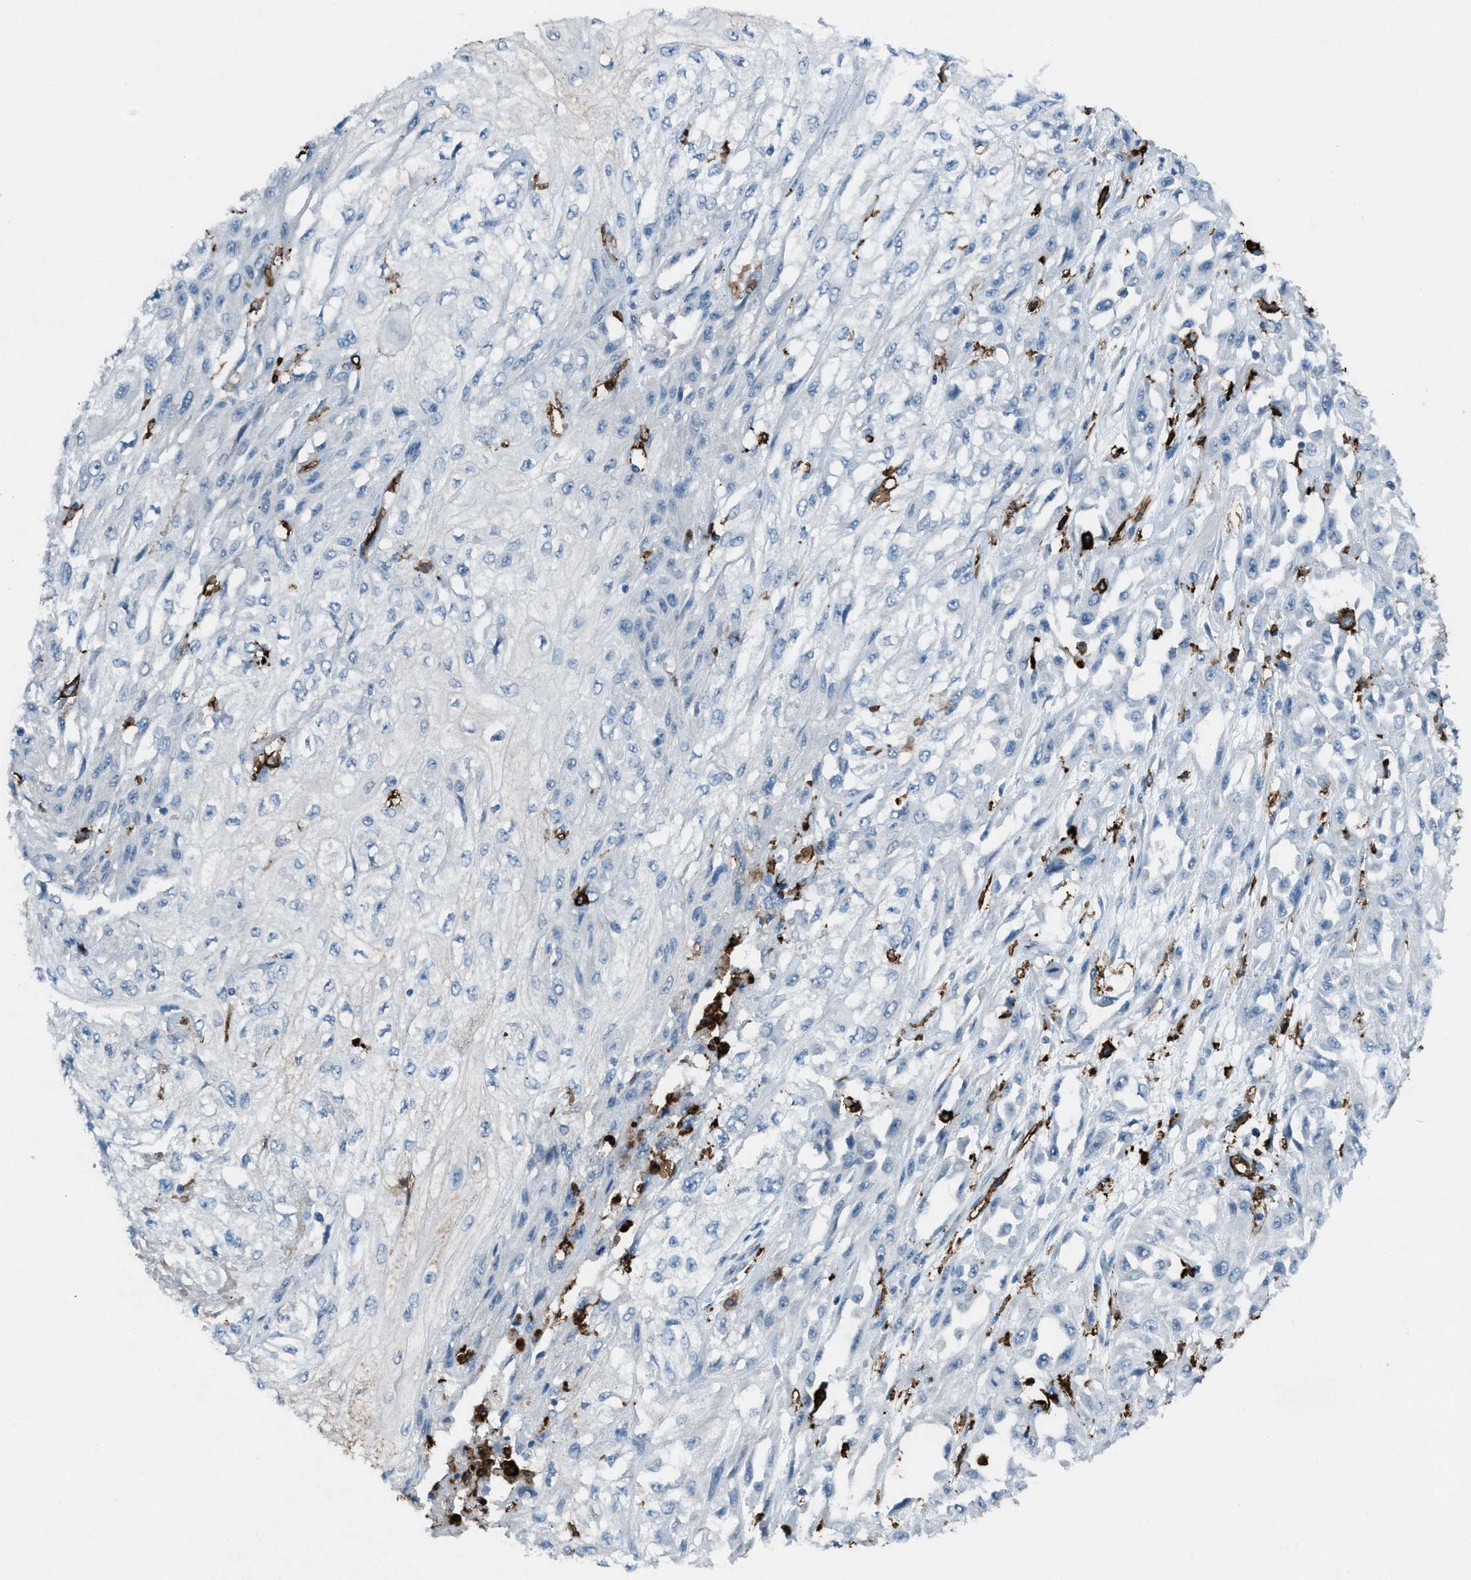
{"staining": {"intensity": "negative", "quantity": "none", "location": "none"}, "tissue": "skin cancer", "cell_type": "Tumor cells", "image_type": "cancer", "snomed": [{"axis": "morphology", "description": "Squamous cell carcinoma, NOS"}, {"axis": "morphology", "description": "Squamous cell carcinoma, metastatic, NOS"}, {"axis": "topography", "description": "Skin"}, {"axis": "topography", "description": "Lymph node"}], "caption": "Immunohistochemical staining of skin cancer (squamous cell carcinoma) exhibits no significant staining in tumor cells. (Immunohistochemistry, brightfield microscopy, high magnification).", "gene": "FCER1G", "patient": {"sex": "male", "age": 75}}